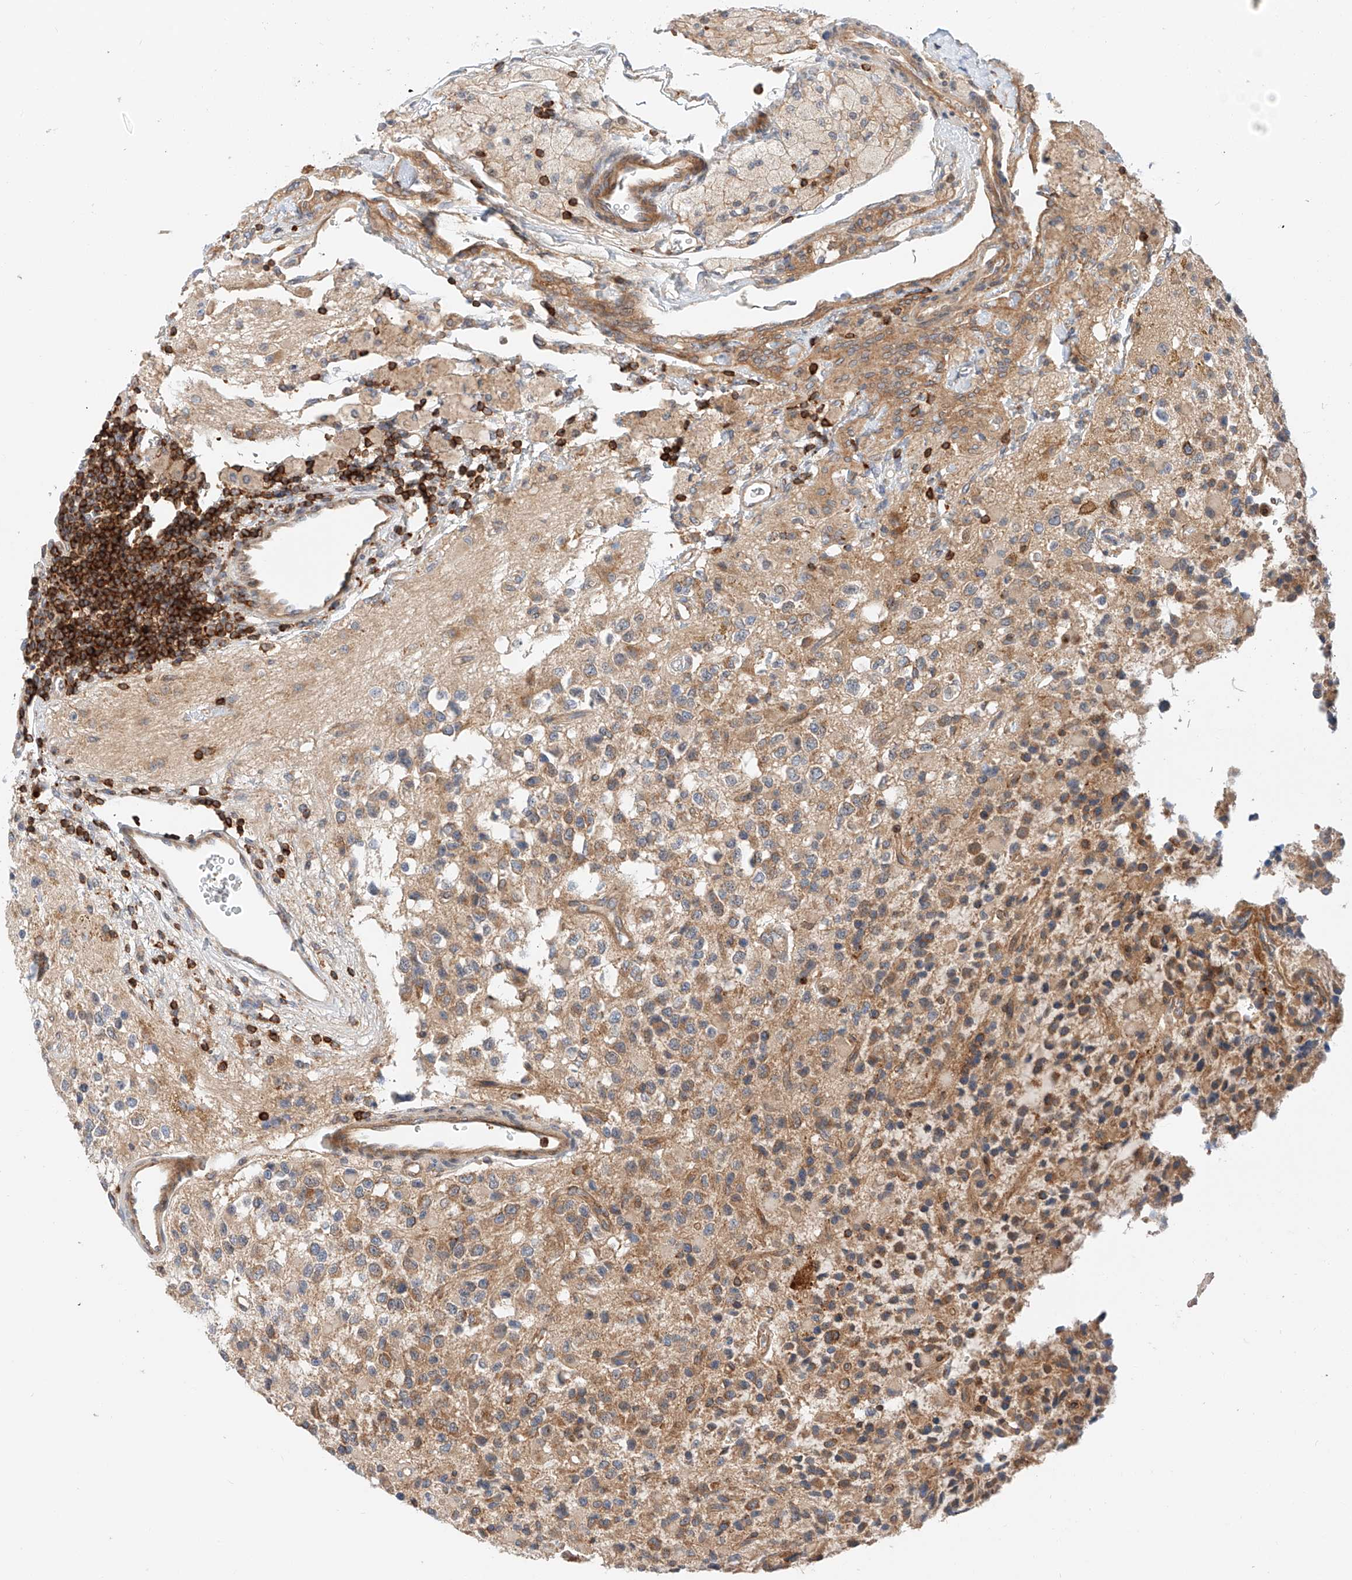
{"staining": {"intensity": "weak", "quantity": "25%-75%", "location": "cytoplasmic/membranous"}, "tissue": "glioma", "cell_type": "Tumor cells", "image_type": "cancer", "snomed": [{"axis": "morphology", "description": "Glioma, malignant, High grade"}, {"axis": "topography", "description": "Brain"}], "caption": "Human malignant high-grade glioma stained with a protein marker demonstrates weak staining in tumor cells.", "gene": "MFN2", "patient": {"sex": "male", "age": 34}}